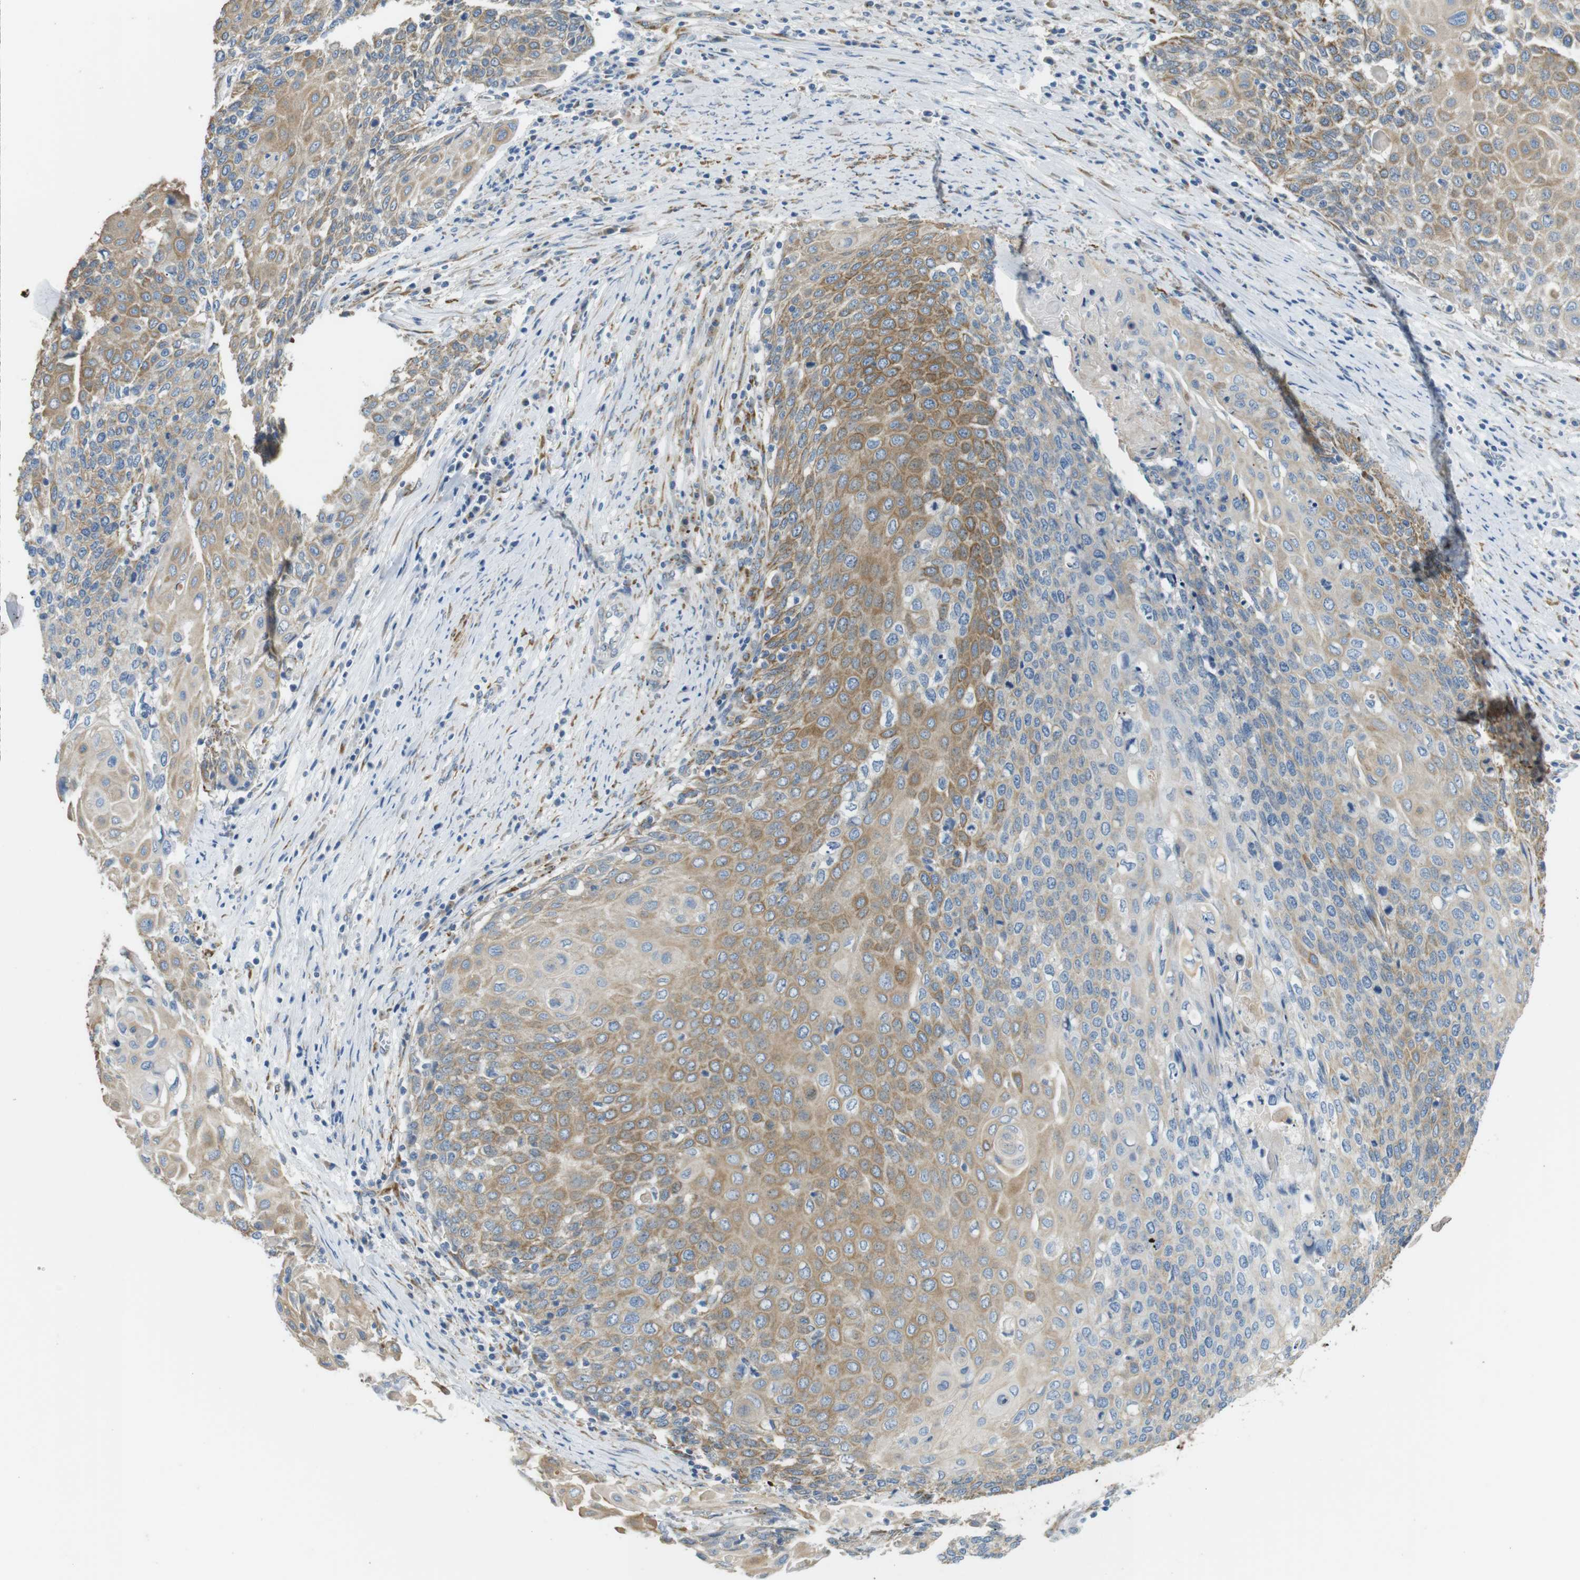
{"staining": {"intensity": "moderate", "quantity": "25%-75%", "location": "cytoplasmic/membranous"}, "tissue": "cervical cancer", "cell_type": "Tumor cells", "image_type": "cancer", "snomed": [{"axis": "morphology", "description": "Squamous cell carcinoma, NOS"}, {"axis": "topography", "description": "Cervix"}], "caption": "Tumor cells display medium levels of moderate cytoplasmic/membranous positivity in about 25%-75% of cells in human squamous cell carcinoma (cervical).", "gene": "UNC5CL", "patient": {"sex": "female", "age": 39}}